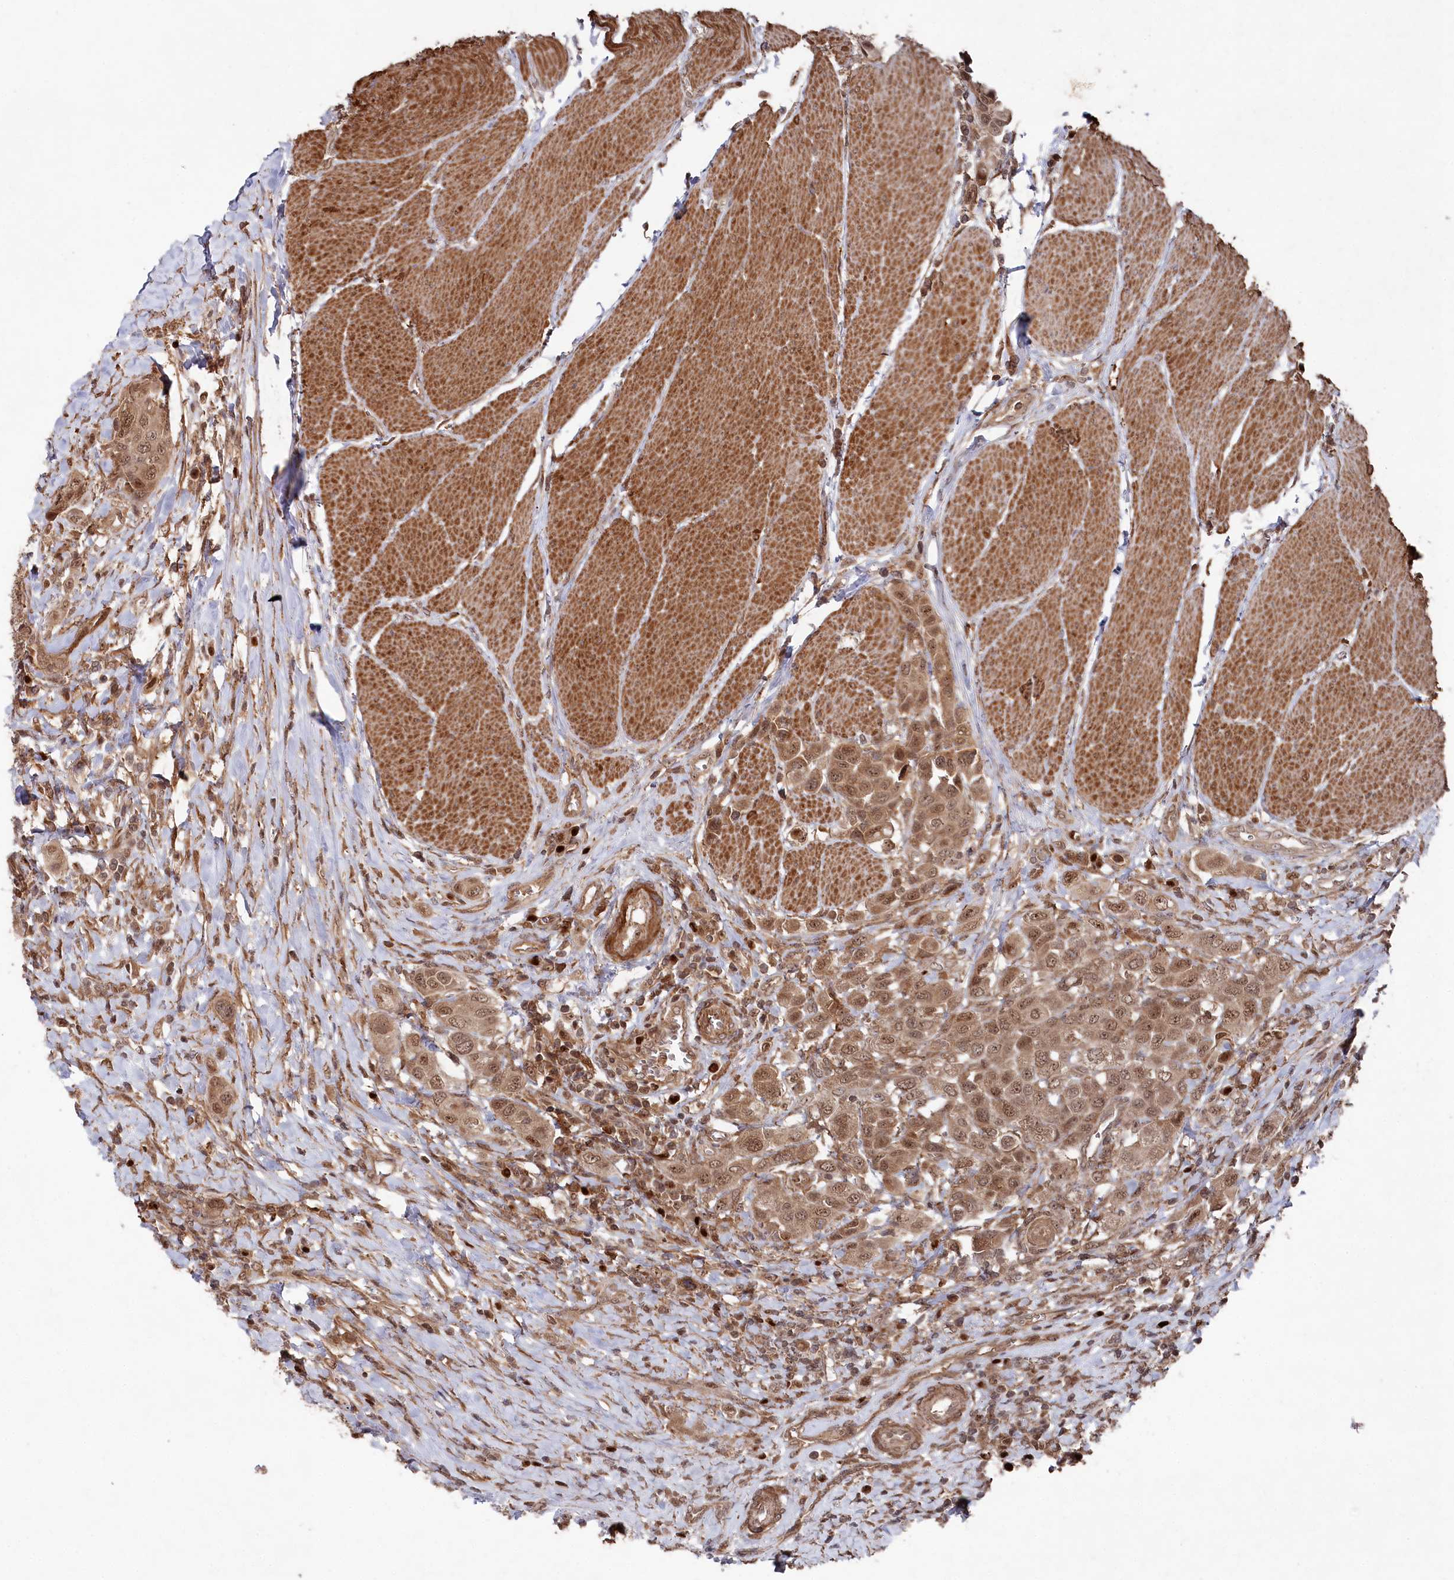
{"staining": {"intensity": "moderate", "quantity": ">75%", "location": "cytoplasmic/membranous,nuclear"}, "tissue": "urothelial cancer", "cell_type": "Tumor cells", "image_type": "cancer", "snomed": [{"axis": "morphology", "description": "Urothelial carcinoma, High grade"}, {"axis": "topography", "description": "Urinary bladder"}], "caption": "An IHC photomicrograph of neoplastic tissue is shown. Protein staining in brown labels moderate cytoplasmic/membranous and nuclear positivity in urothelial cancer within tumor cells.", "gene": "BORCS7", "patient": {"sex": "male", "age": 50}}